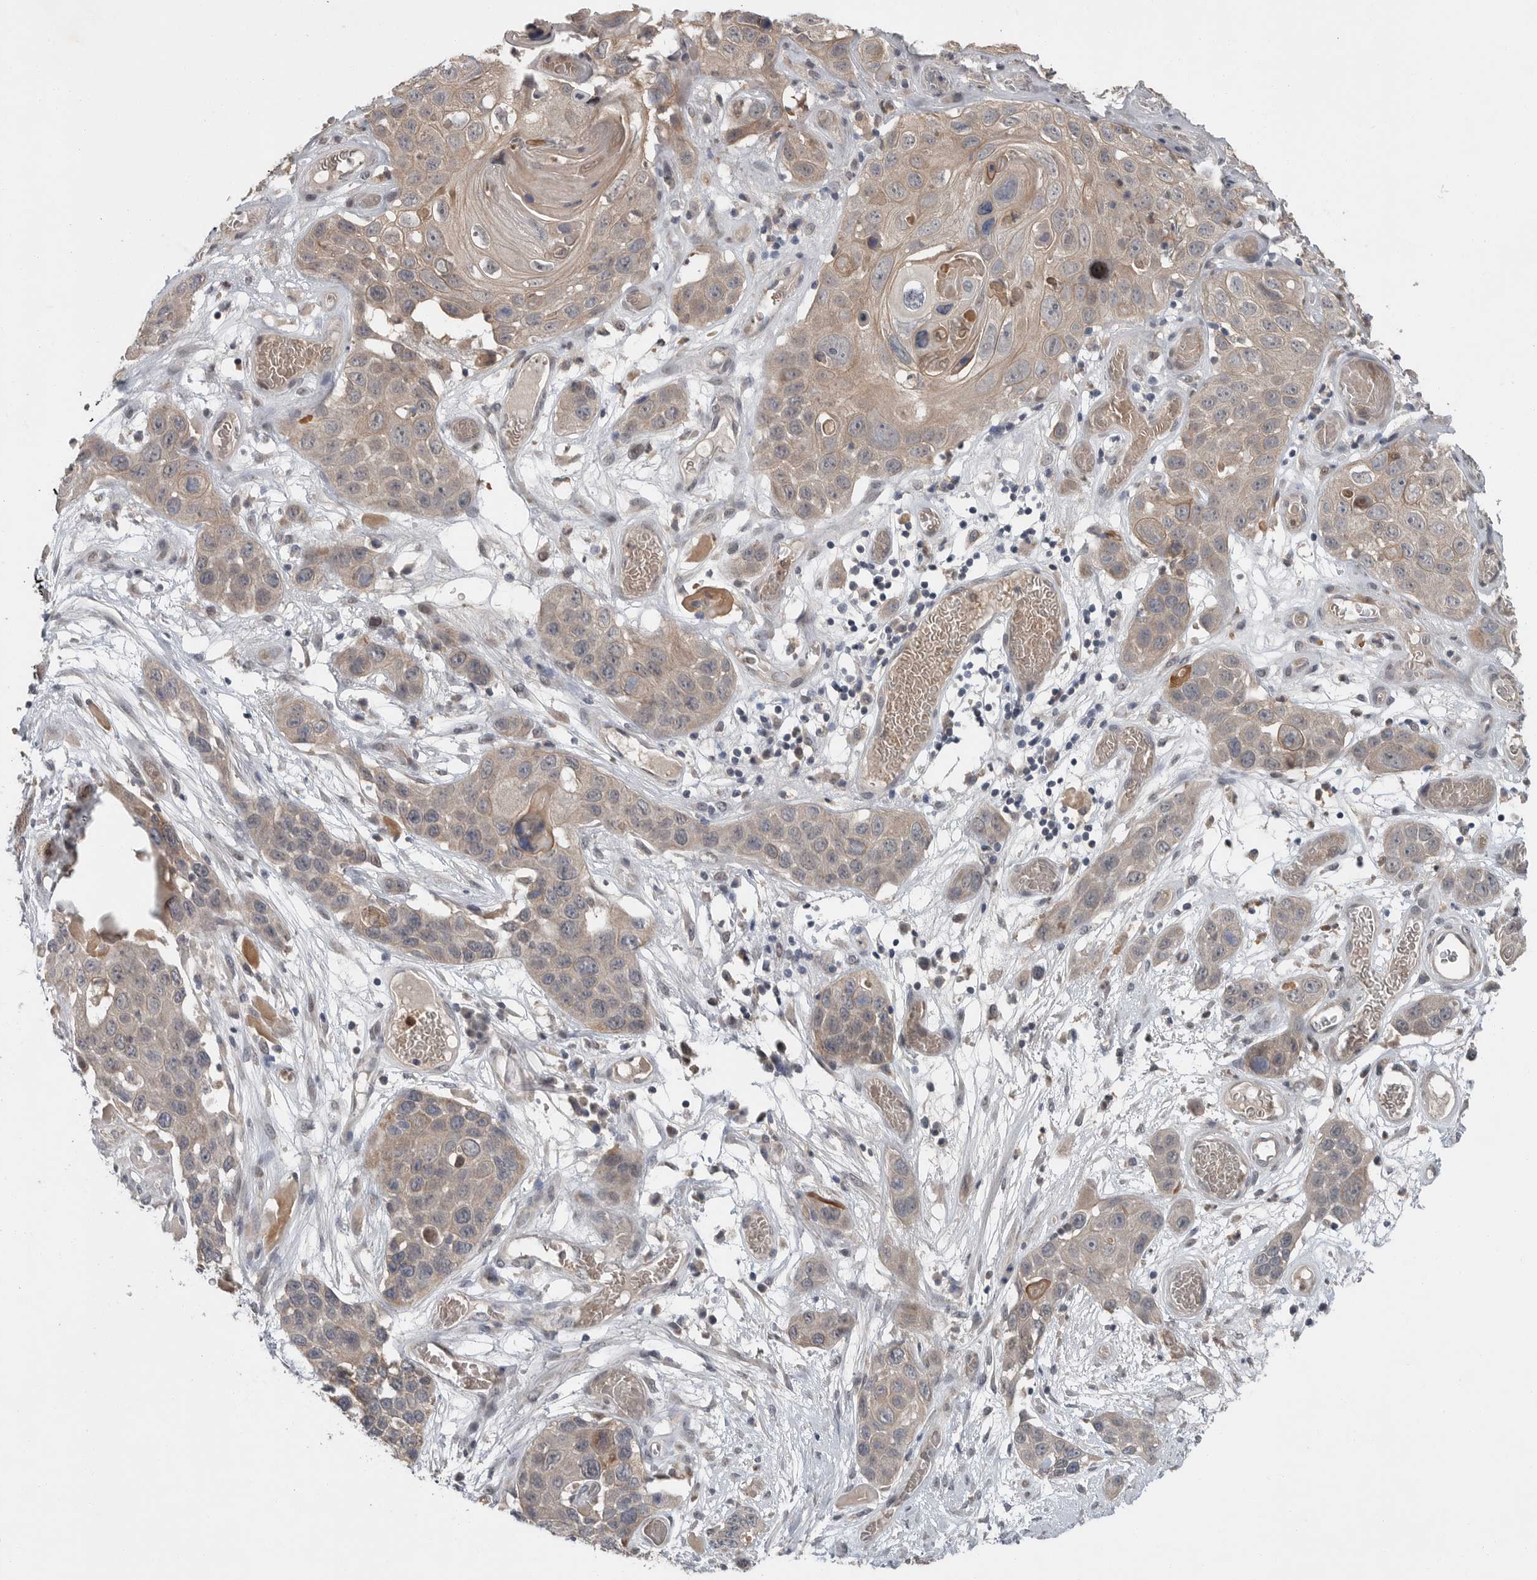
{"staining": {"intensity": "weak", "quantity": "25%-75%", "location": "cytoplasmic/membranous"}, "tissue": "skin cancer", "cell_type": "Tumor cells", "image_type": "cancer", "snomed": [{"axis": "morphology", "description": "Squamous cell carcinoma, NOS"}, {"axis": "topography", "description": "Skin"}], "caption": "Skin squamous cell carcinoma tissue reveals weak cytoplasmic/membranous positivity in approximately 25%-75% of tumor cells (DAB (3,3'-diaminobenzidine) IHC with brightfield microscopy, high magnification).", "gene": "SCP2", "patient": {"sex": "male", "age": 55}}